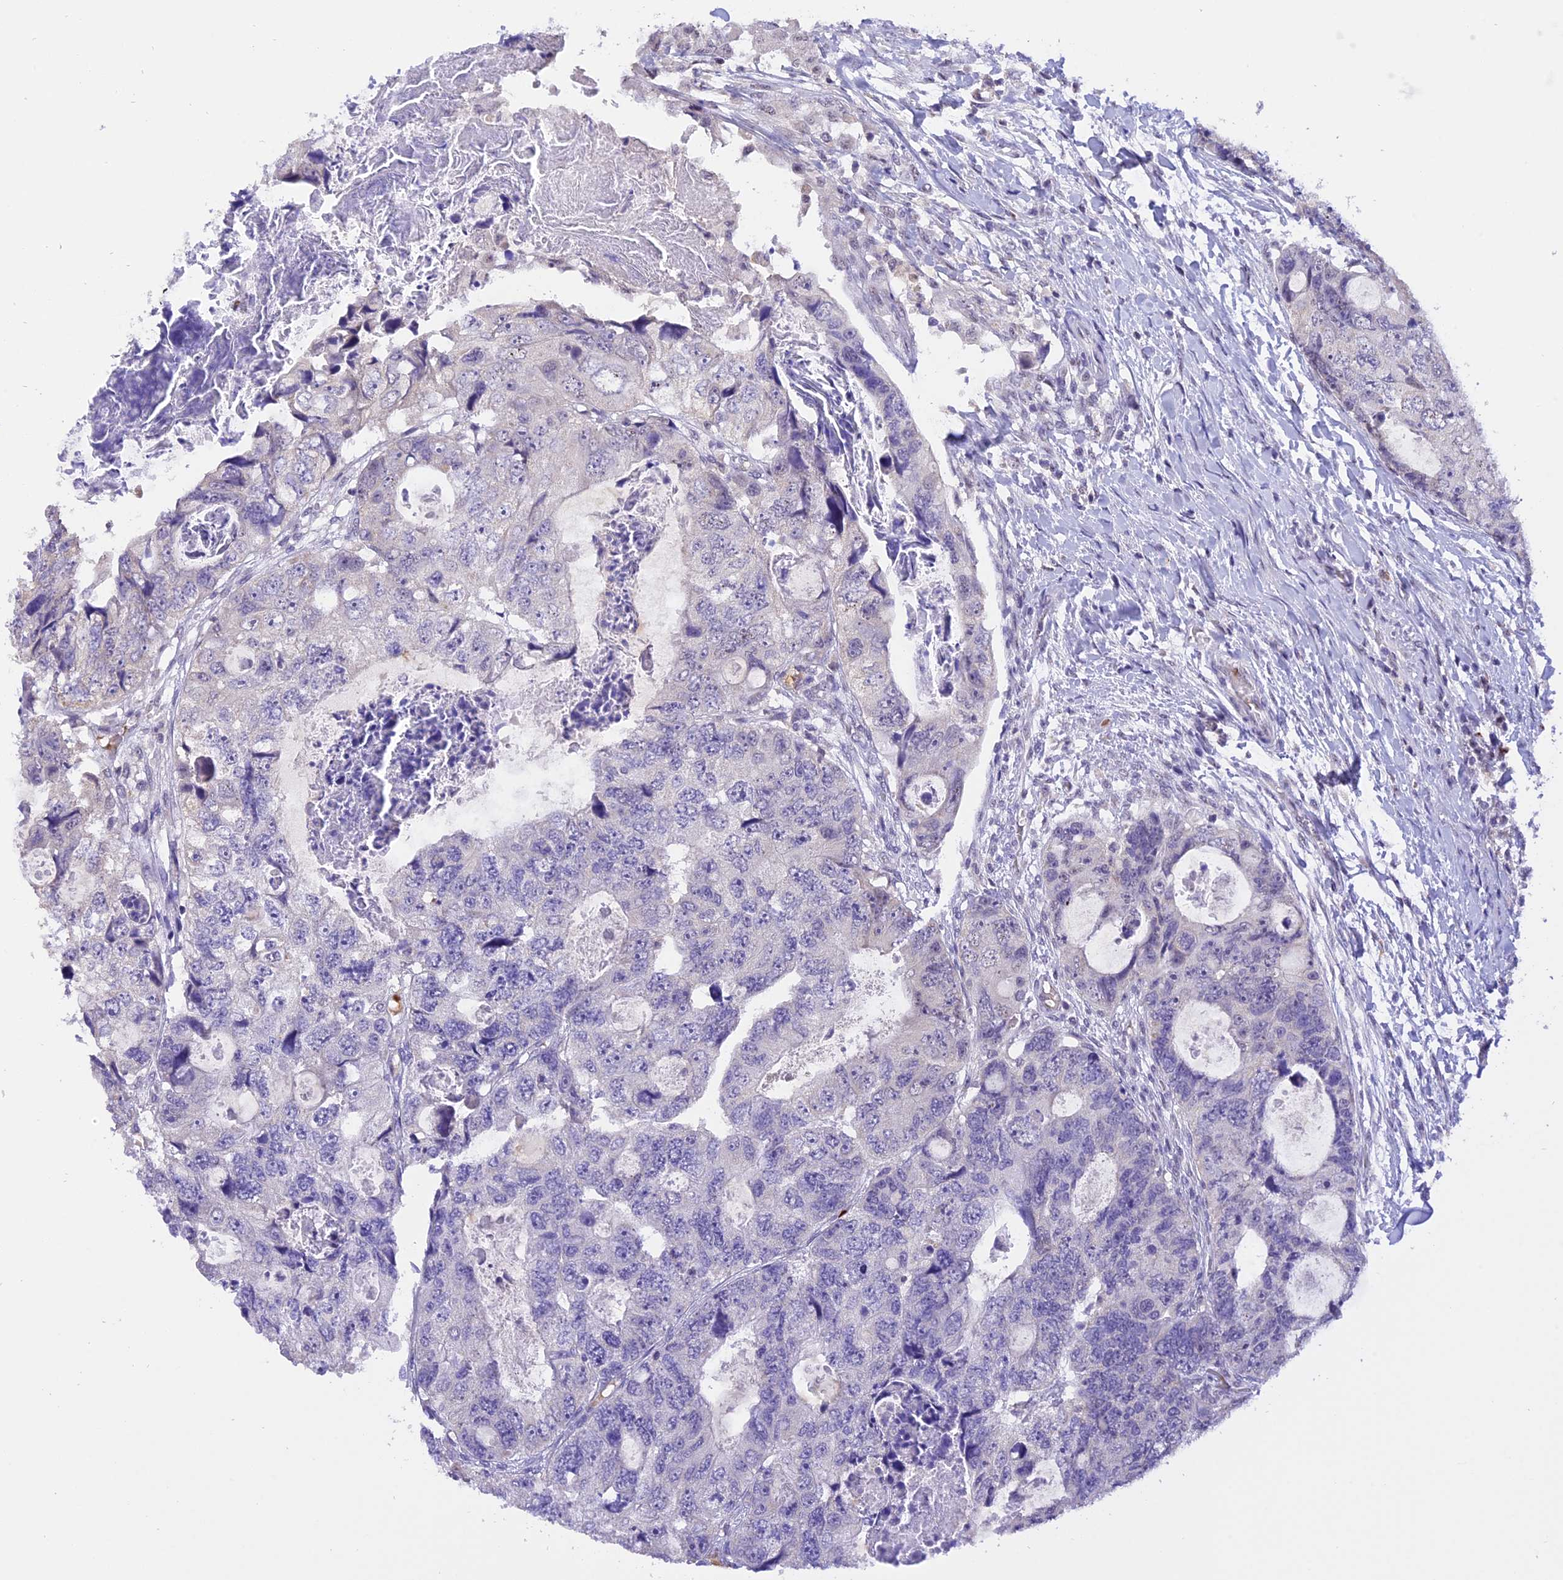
{"staining": {"intensity": "negative", "quantity": "none", "location": "none"}, "tissue": "colorectal cancer", "cell_type": "Tumor cells", "image_type": "cancer", "snomed": [{"axis": "morphology", "description": "Adenocarcinoma, NOS"}, {"axis": "topography", "description": "Rectum"}], "caption": "Tumor cells show no significant protein expression in adenocarcinoma (colorectal).", "gene": "AHSP", "patient": {"sex": "male", "age": 59}}